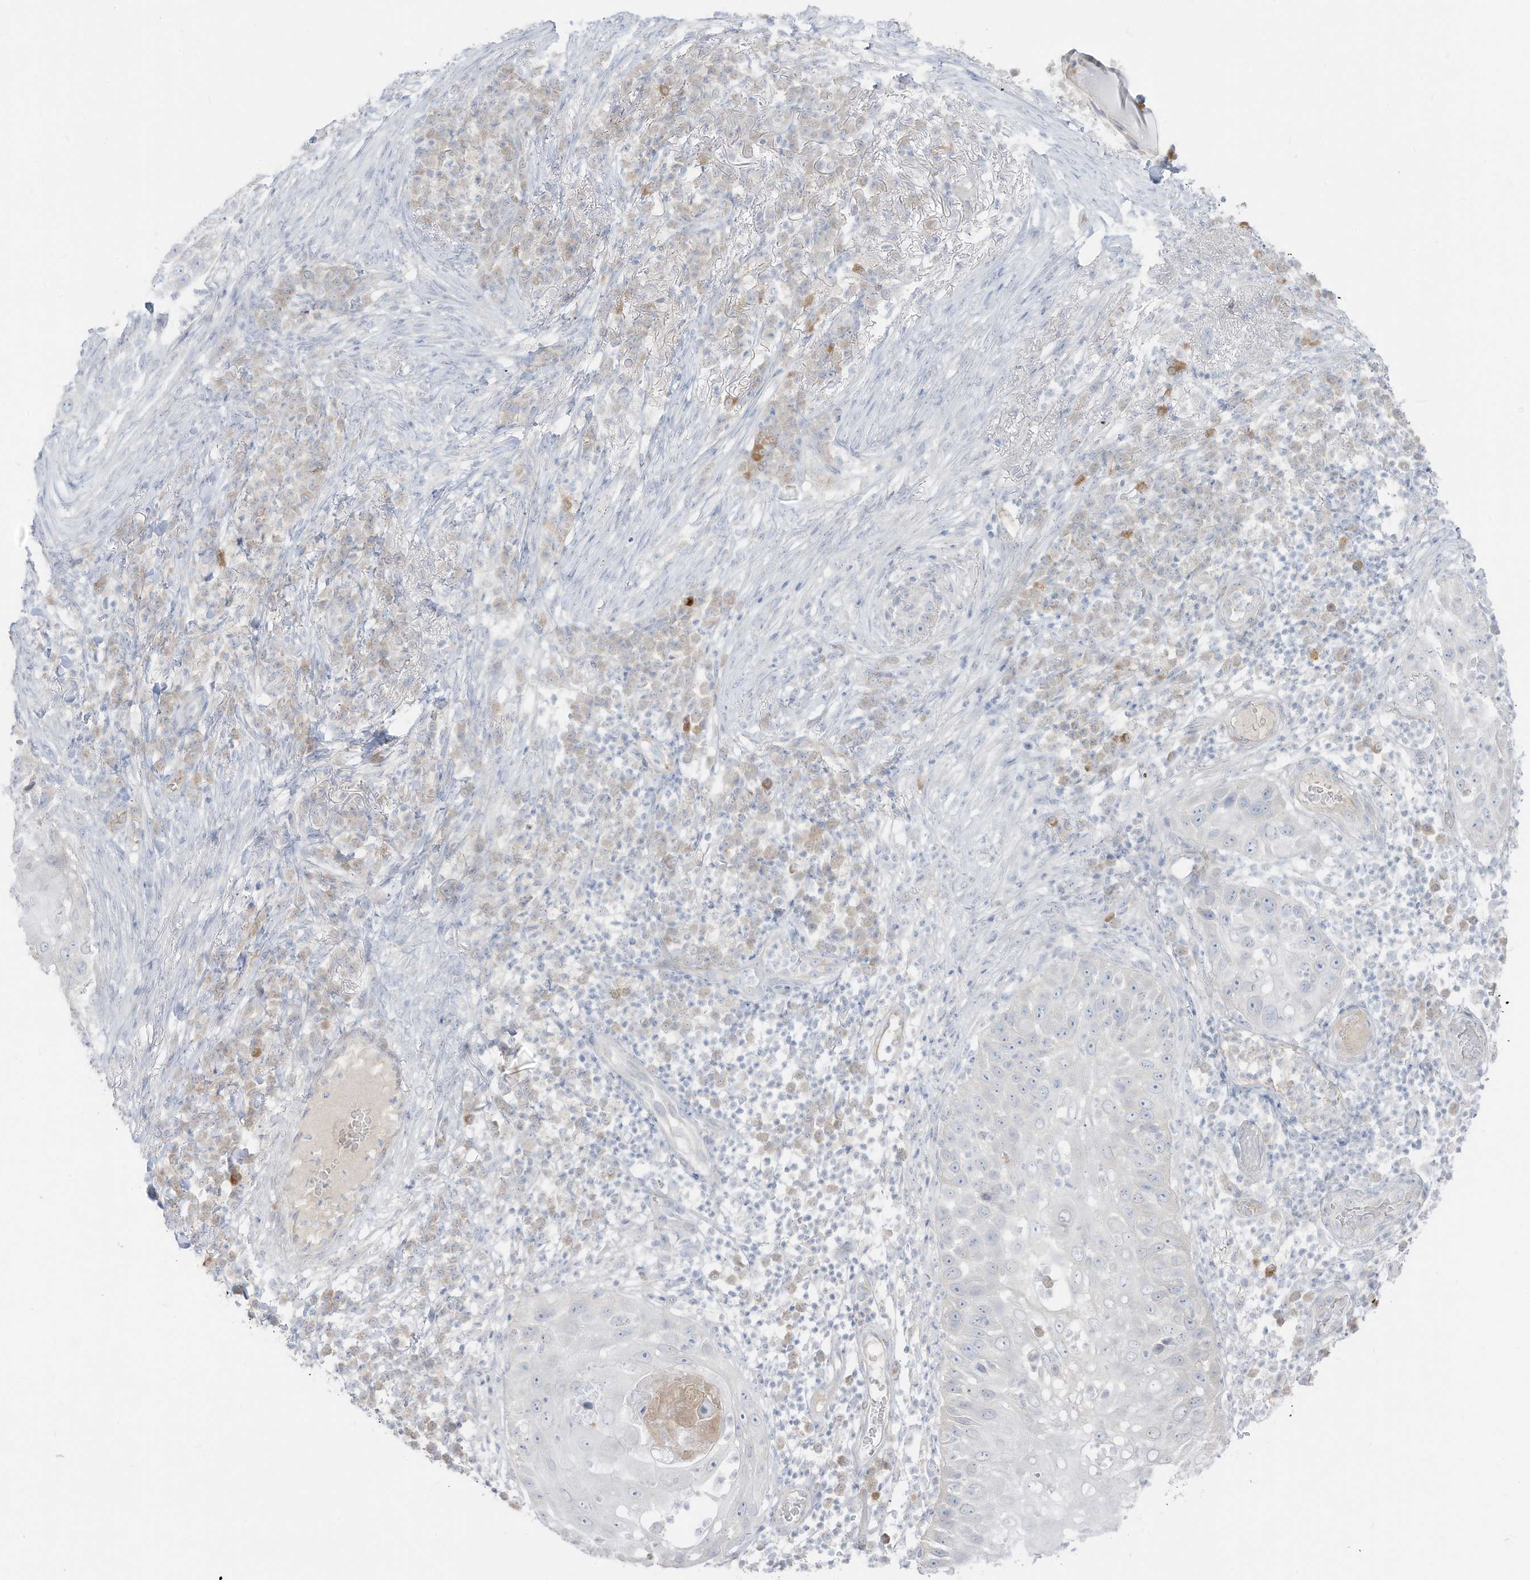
{"staining": {"intensity": "negative", "quantity": "none", "location": "none"}, "tissue": "skin cancer", "cell_type": "Tumor cells", "image_type": "cancer", "snomed": [{"axis": "morphology", "description": "Squamous cell carcinoma, NOS"}, {"axis": "topography", "description": "Skin"}], "caption": "This is an IHC micrograph of human skin squamous cell carcinoma. There is no expression in tumor cells.", "gene": "C11orf87", "patient": {"sex": "female", "age": 44}}